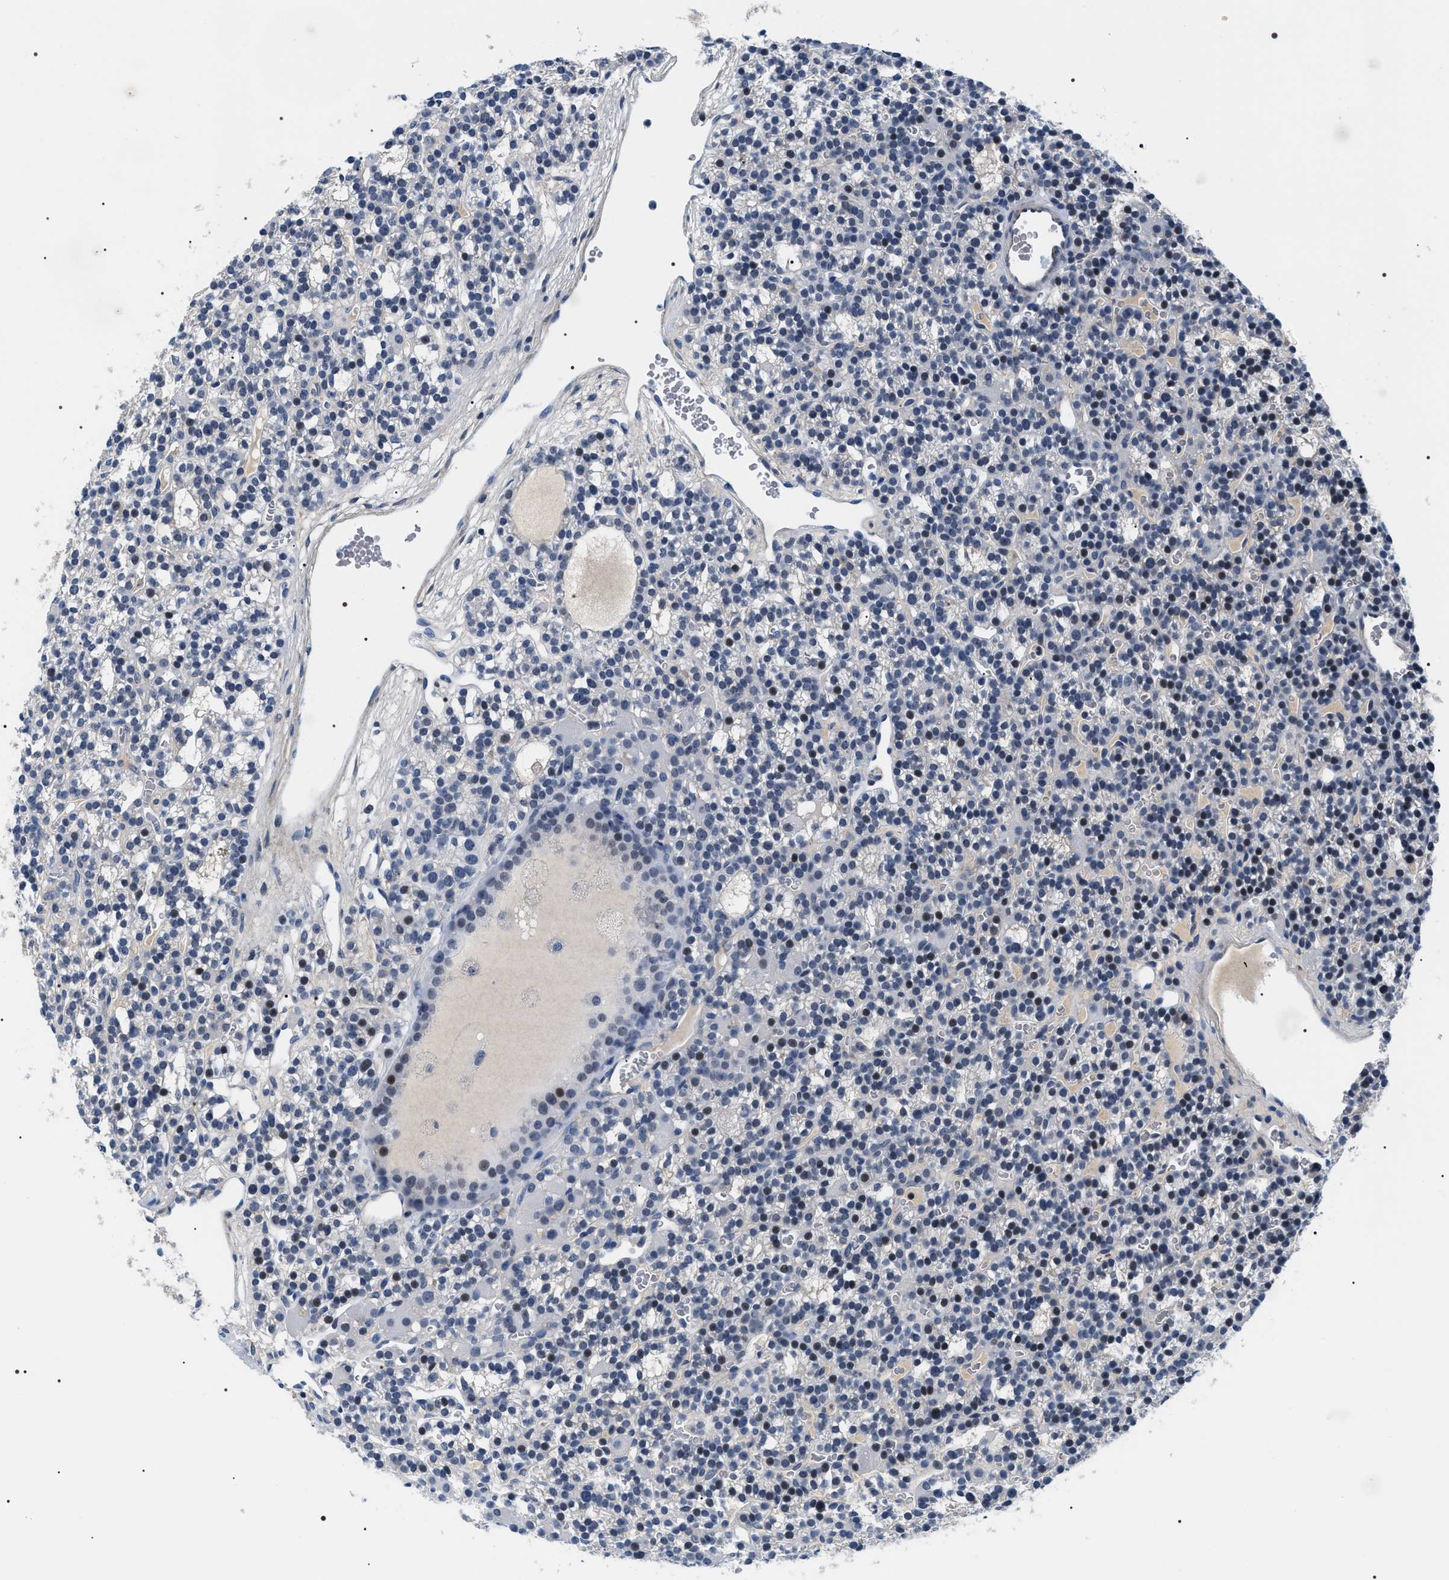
{"staining": {"intensity": "negative", "quantity": "none", "location": "none"}, "tissue": "parathyroid gland", "cell_type": "Glandular cells", "image_type": "normal", "snomed": [{"axis": "morphology", "description": "Normal tissue, NOS"}, {"axis": "morphology", "description": "Adenoma, NOS"}, {"axis": "topography", "description": "Parathyroid gland"}], "caption": "Glandular cells are negative for protein expression in benign human parathyroid gland.", "gene": "BAG2", "patient": {"sex": "female", "age": 58}}